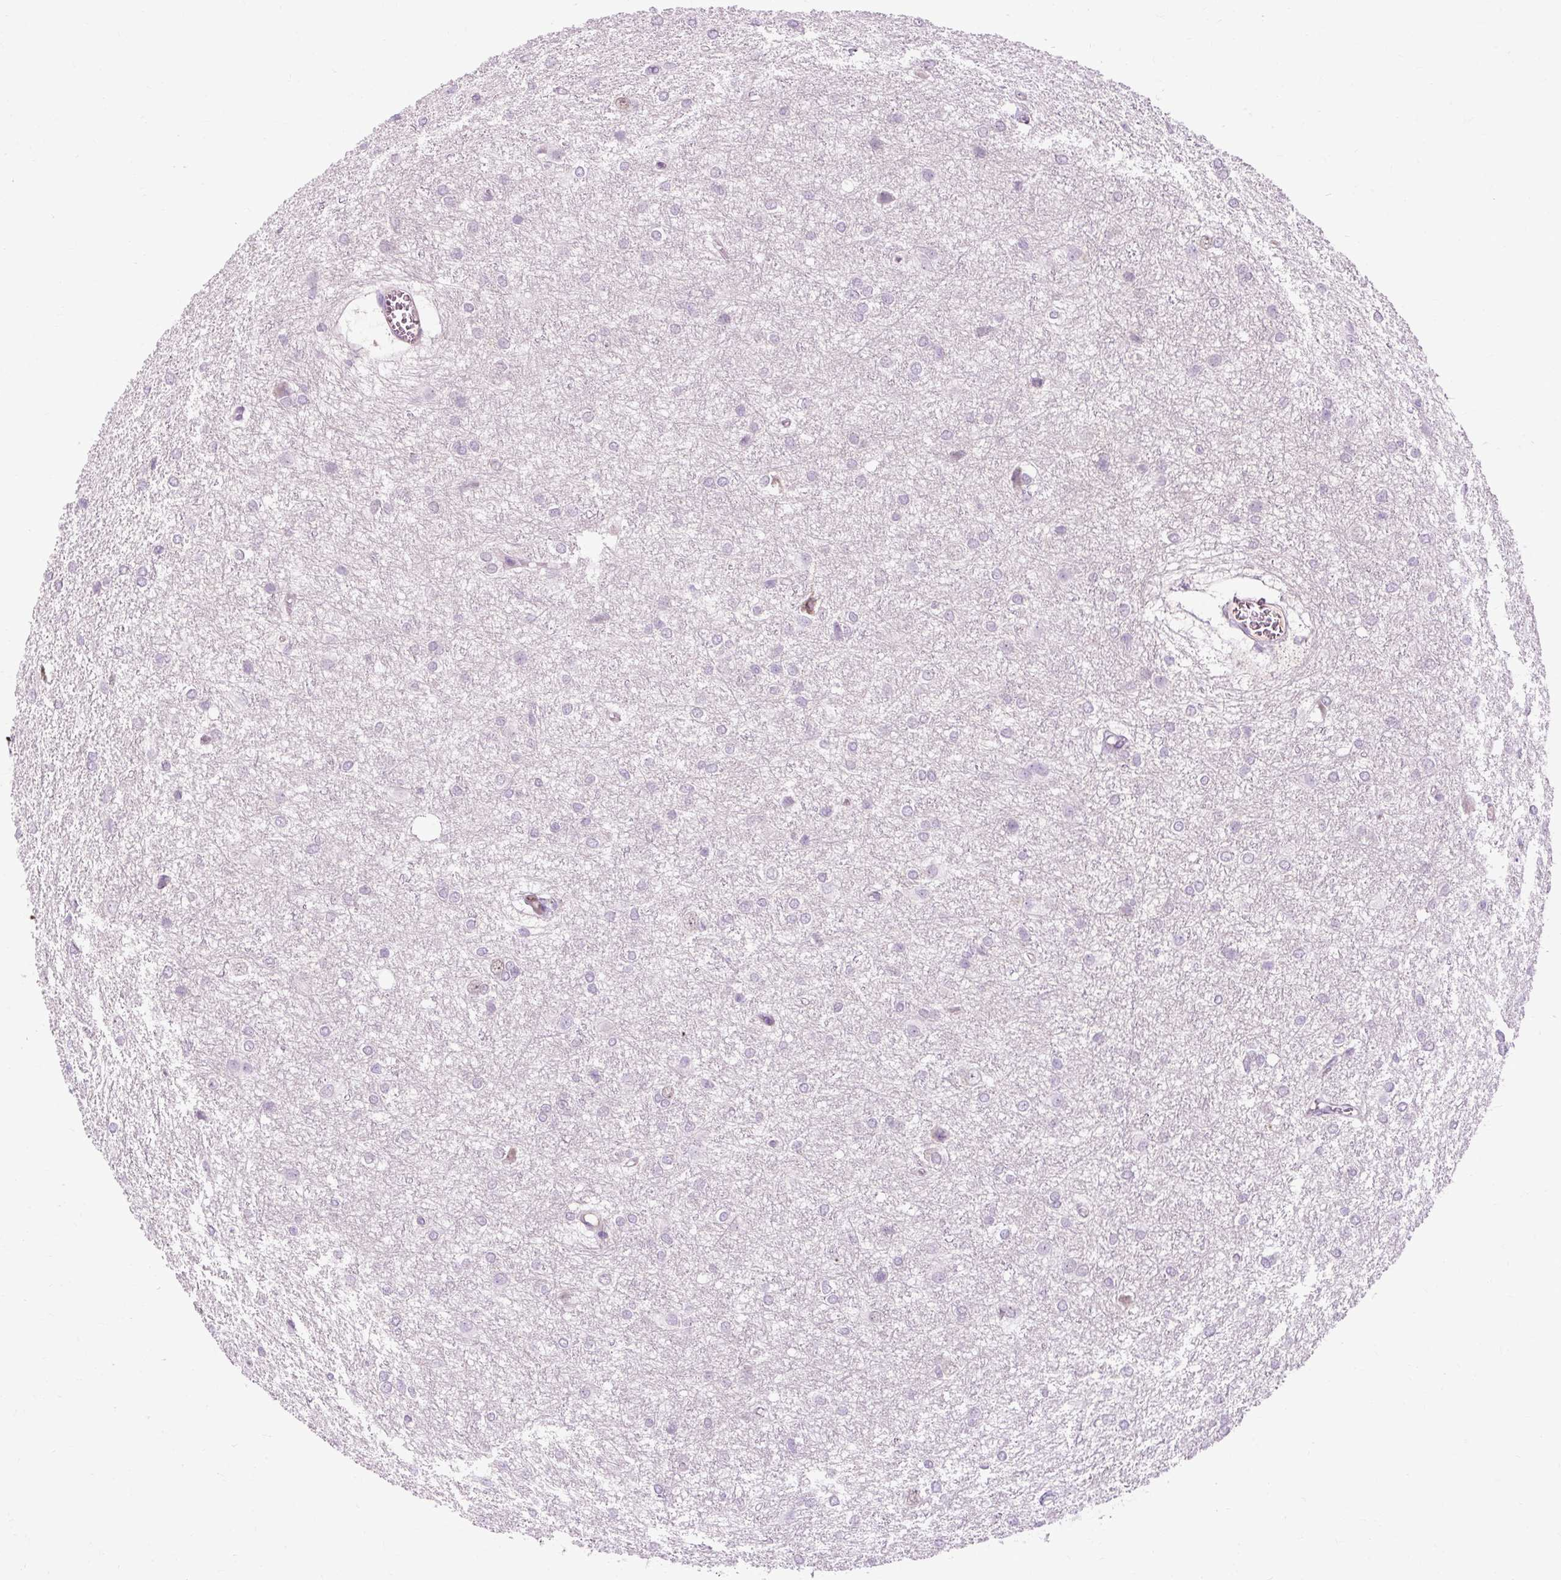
{"staining": {"intensity": "negative", "quantity": "none", "location": "none"}, "tissue": "glioma", "cell_type": "Tumor cells", "image_type": "cancer", "snomed": [{"axis": "morphology", "description": "Glioma, malignant, High grade"}, {"axis": "topography", "description": "Brain"}], "caption": "This is an immunohistochemistry (IHC) micrograph of glioma. There is no positivity in tumor cells.", "gene": "ARRDC2", "patient": {"sex": "female", "age": 50}}